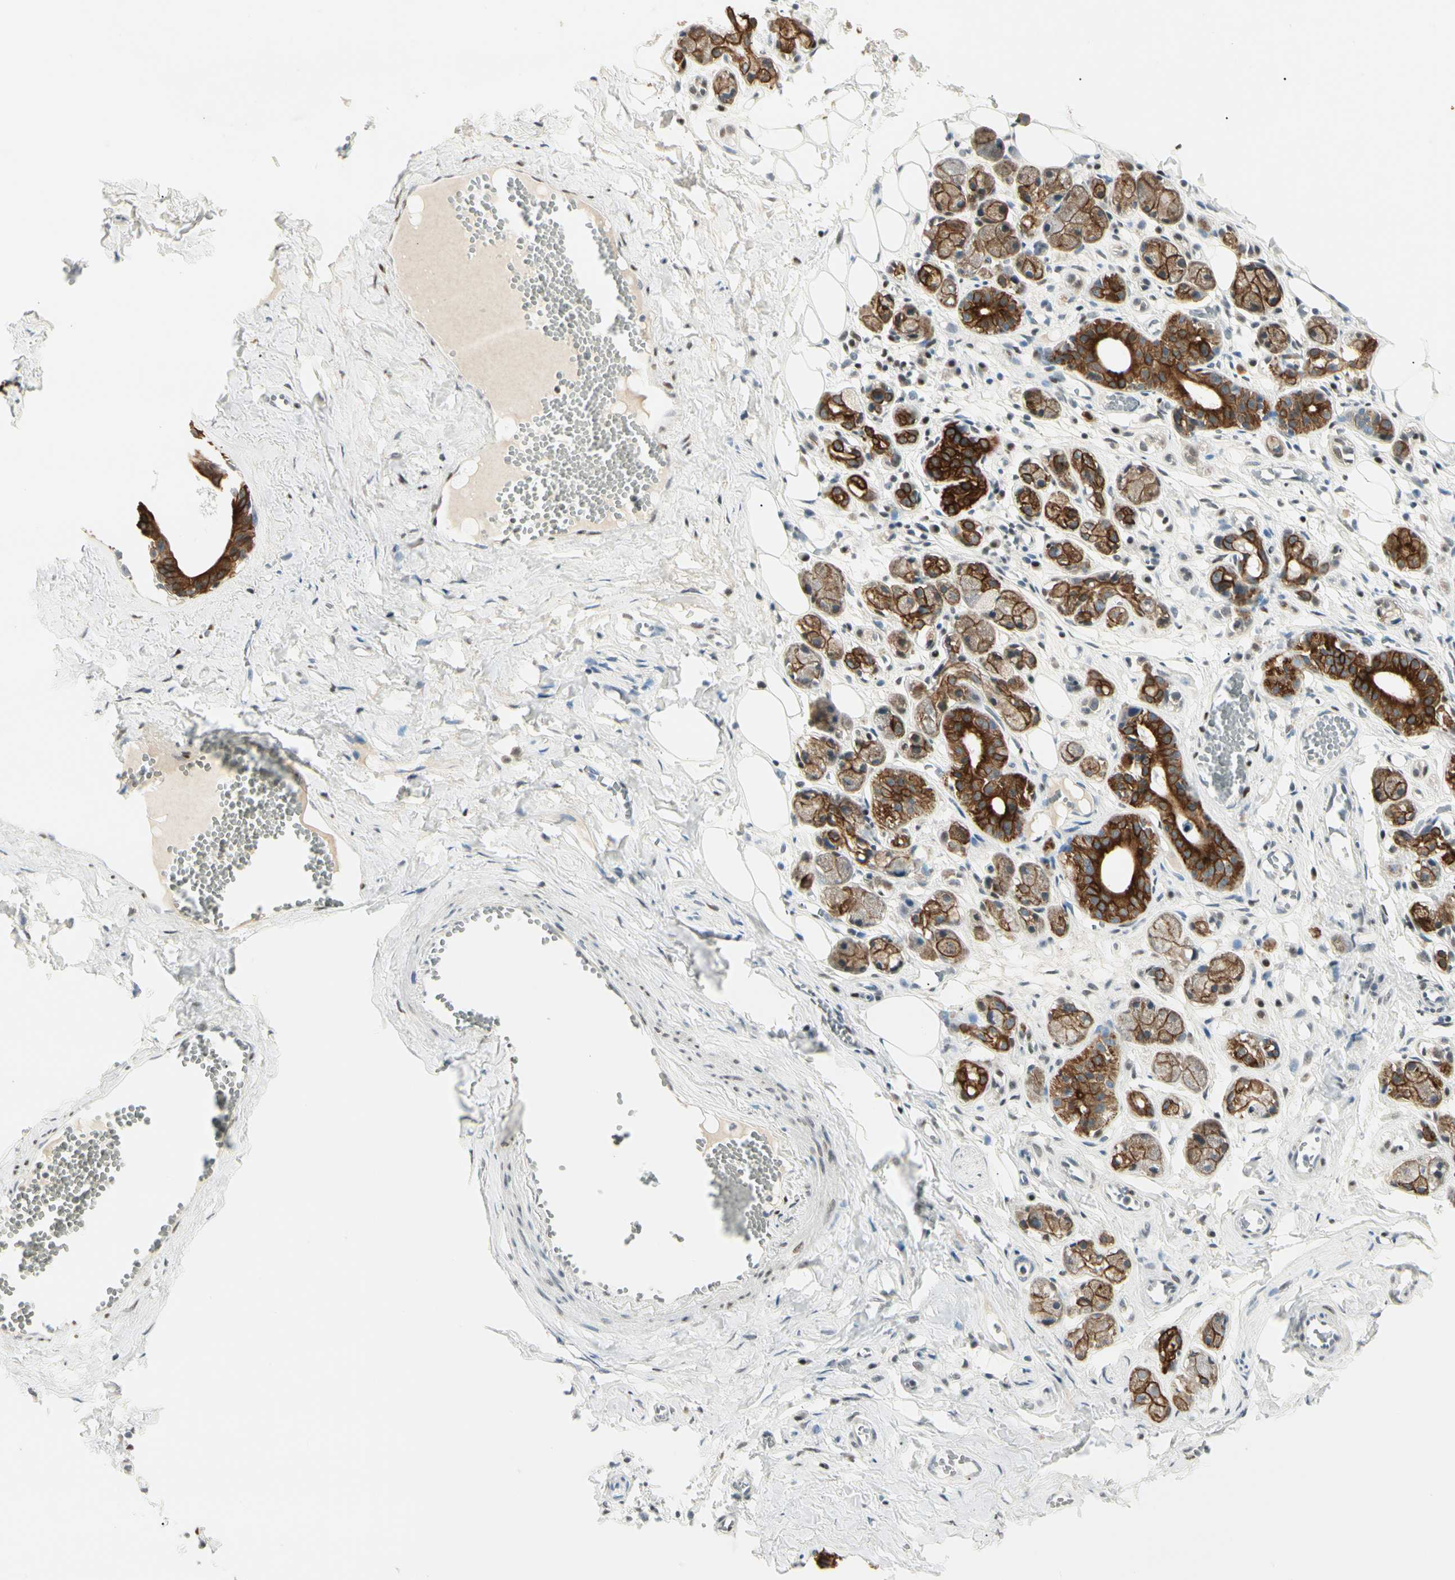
{"staining": {"intensity": "weak", "quantity": "25%-75%", "location": "nuclear"}, "tissue": "adipose tissue", "cell_type": "Adipocytes", "image_type": "normal", "snomed": [{"axis": "morphology", "description": "Normal tissue, NOS"}, {"axis": "morphology", "description": "Inflammation, NOS"}, {"axis": "topography", "description": "Vascular tissue"}, {"axis": "topography", "description": "Salivary gland"}], "caption": "Adipocytes demonstrate low levels of weak nuclear positivity in about 25%-75% of cells in benign adipose tissue. Using DAB (3,3'-diaminobenzidine) (brown) and hematoxylin (blue) stains, captured at high magnification using brightfield microscopy.", "gene": "ATXN1", "patient": {"sex": "female", "age": 75}}